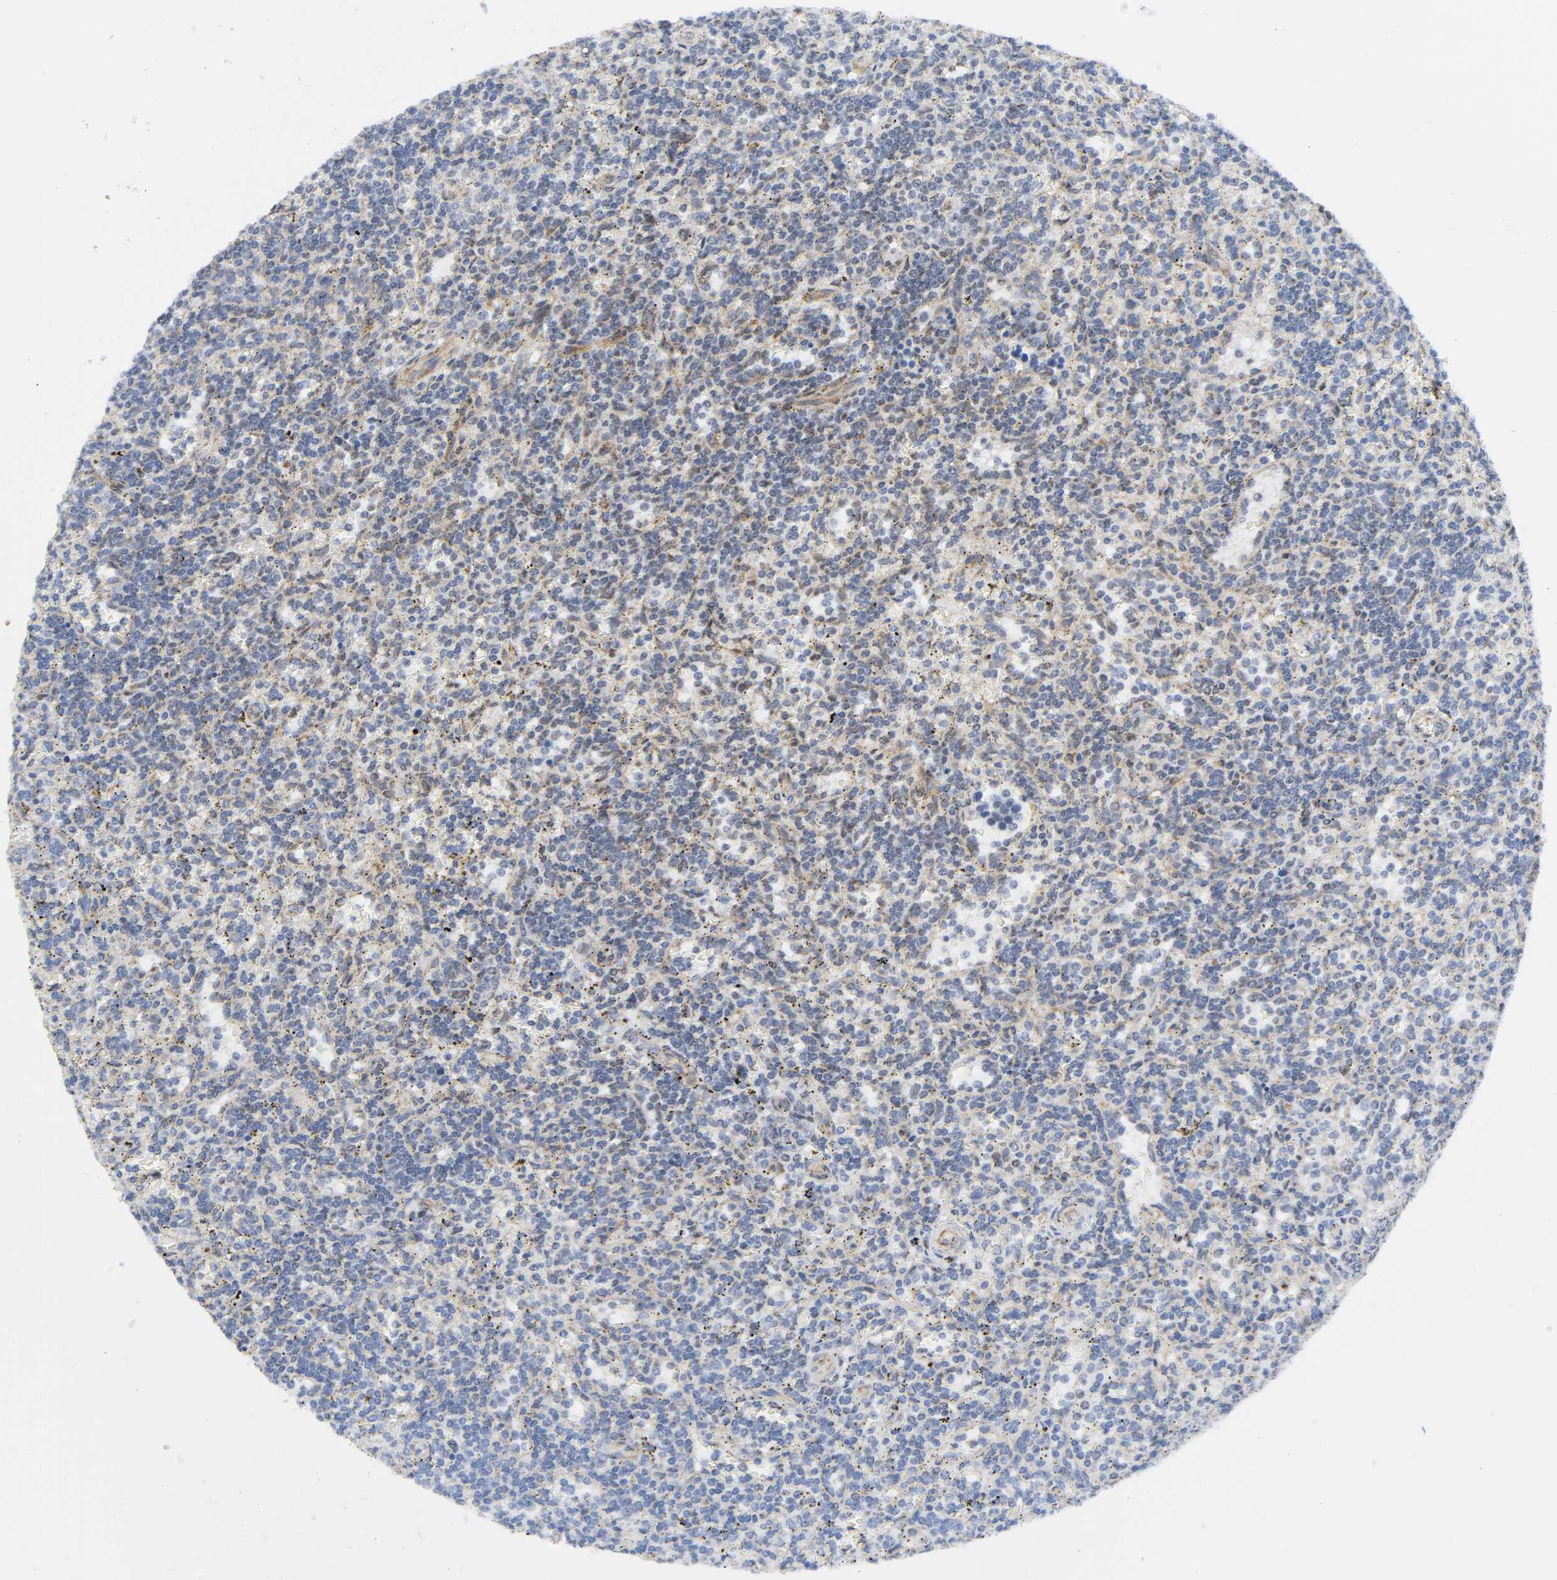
{"staining": {"intensity": "negative", "quantity": "none", "location": "none"}, "tissue": "lymphoma", "cell_type": "Tumor cells", "image_type": "cancer", "snomed": [{"axis": "morphology", "description": "Malignant lymphoma, non-Hodgkin's type, Low grade"}, {"axis": "topography", "description": "Spleen"}], "caption": "This is an immunohistochemistry micrograph of human malignant lymphoma, non-Hodgkin's type (low-grade). There is no positivity in tumor cells.", "gene": "DOCK1", "patient": {"sex": "male", "age": 73}}